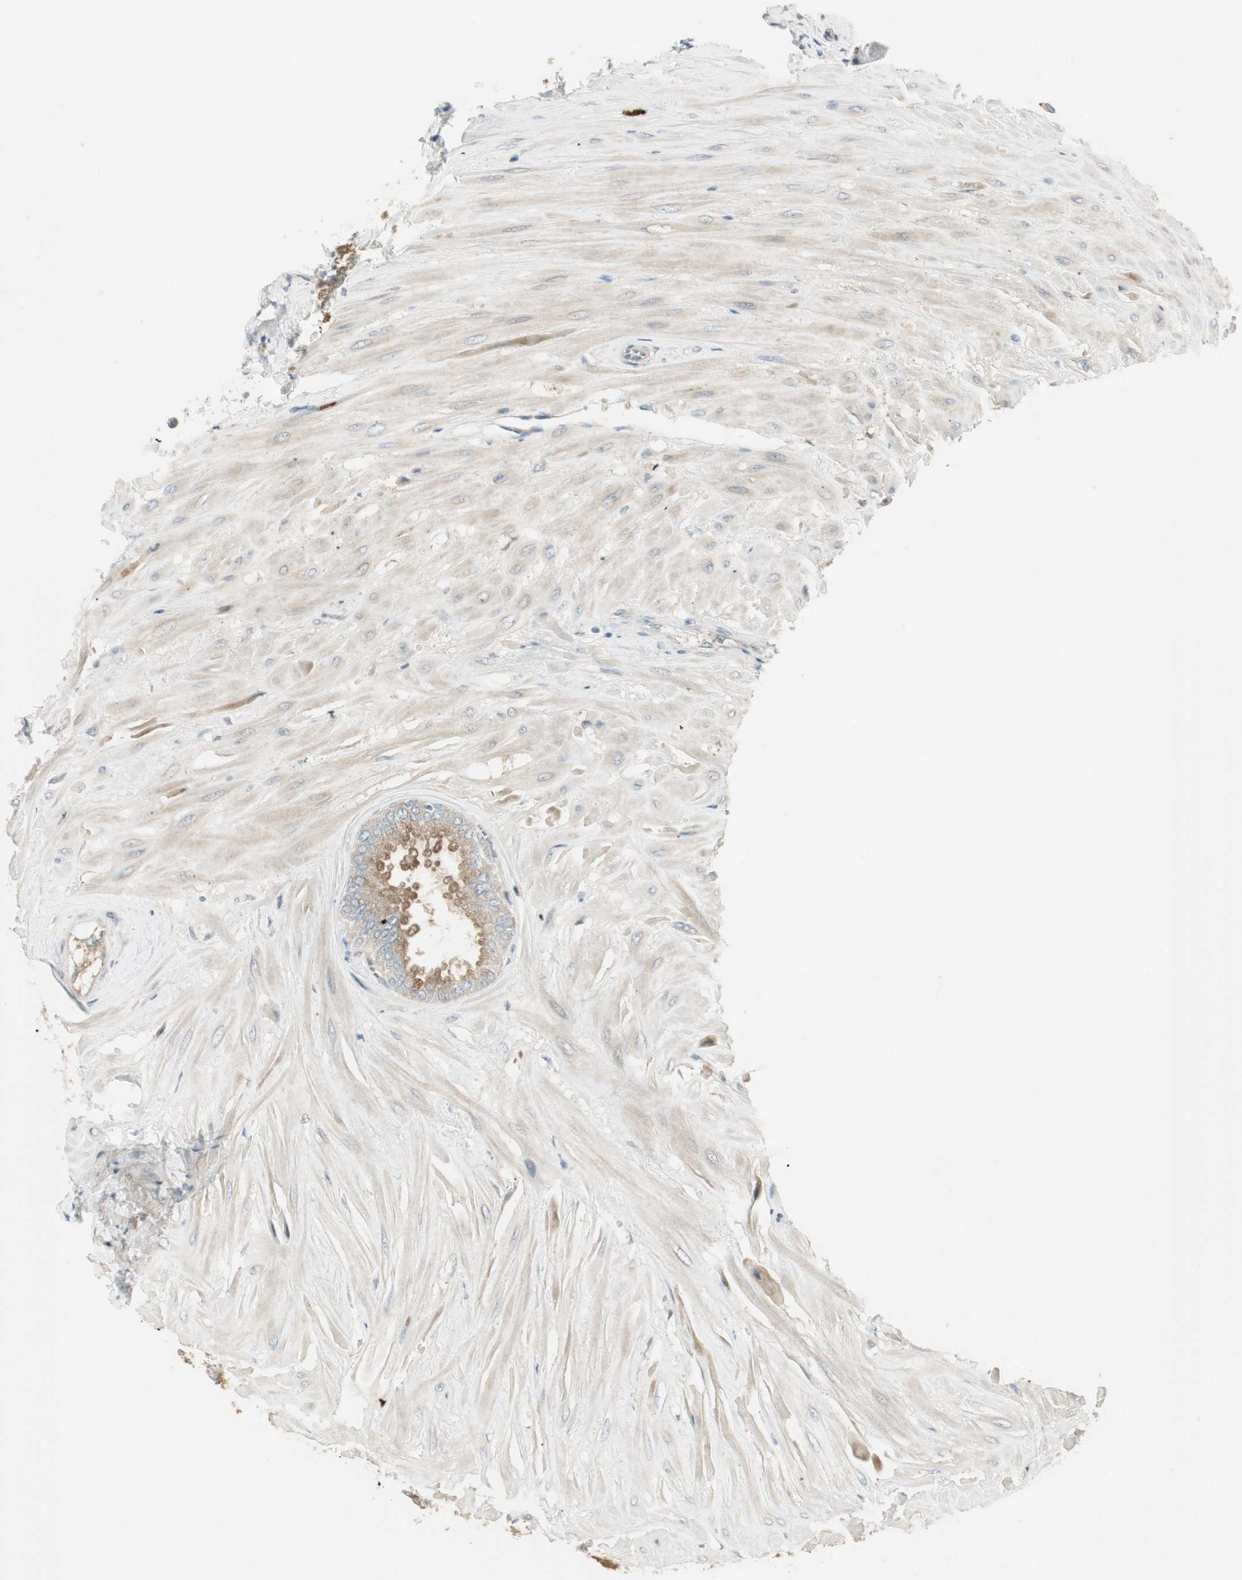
{"staining": {"intensity": "moderate", "quantity": ">75%", "location": "cytoplasmic/membranous"}, "tissue": "seminal vesicle", "cell_type": "Glandular cells", "image_type": "normal", "snomed": [{"axis": "morphology", "description": "Normal tissue, NOS"}, {"axis": "topography", "description": "Seminal veicle"}], "caption": "The image demonstrates staining of normal seminal vesicle, revealing moderate cytoplasmic/membranous protein expression (brown color) within glandular cells. (brown staining indicates protein expression, while blue staining denotes nuclei).", "gene": "STON1", "patient": {"sex": "male", "age": 46}}